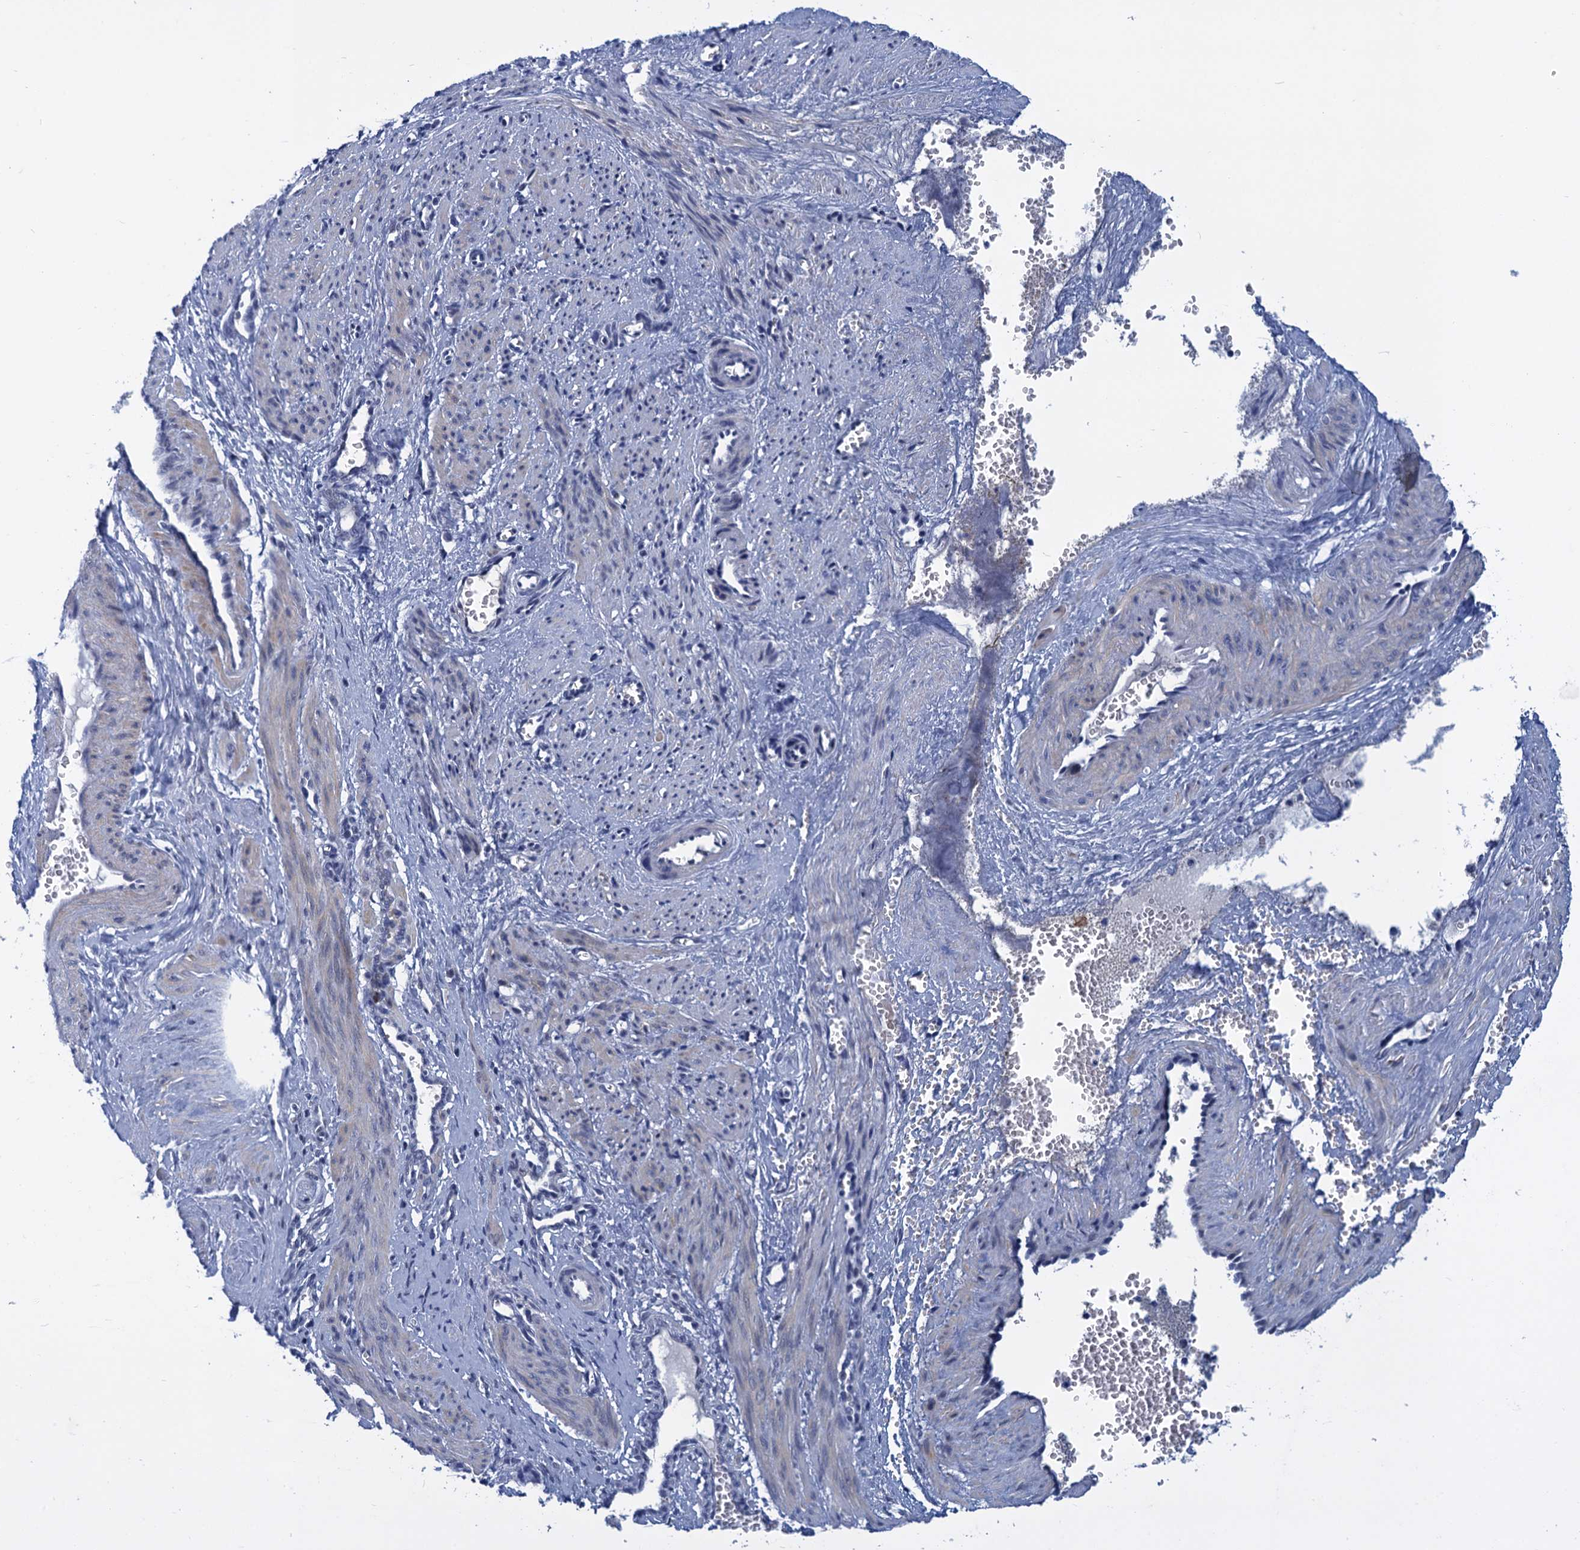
{"staining": {"intensity": "weak", "quantity": "<25%", "location": "cytoplasmic/membranous"}, "tissue": "smooth muscle", "cell_type": "Smooth muscle cells", "image_type": "normal", "snomed": [{"axis": "morphology", "description": "Normal tissue, NOS"}, {"axis": "topography", "description": "Endometrium"}], "caption": "A high-resolution histopathology image shows immunohistochemistry staining of benign smooth muscle, which displays no significant expression in smooth muscle cells.", "gene": "GINS3", "patient": {"sex": "female", "age": 33}}